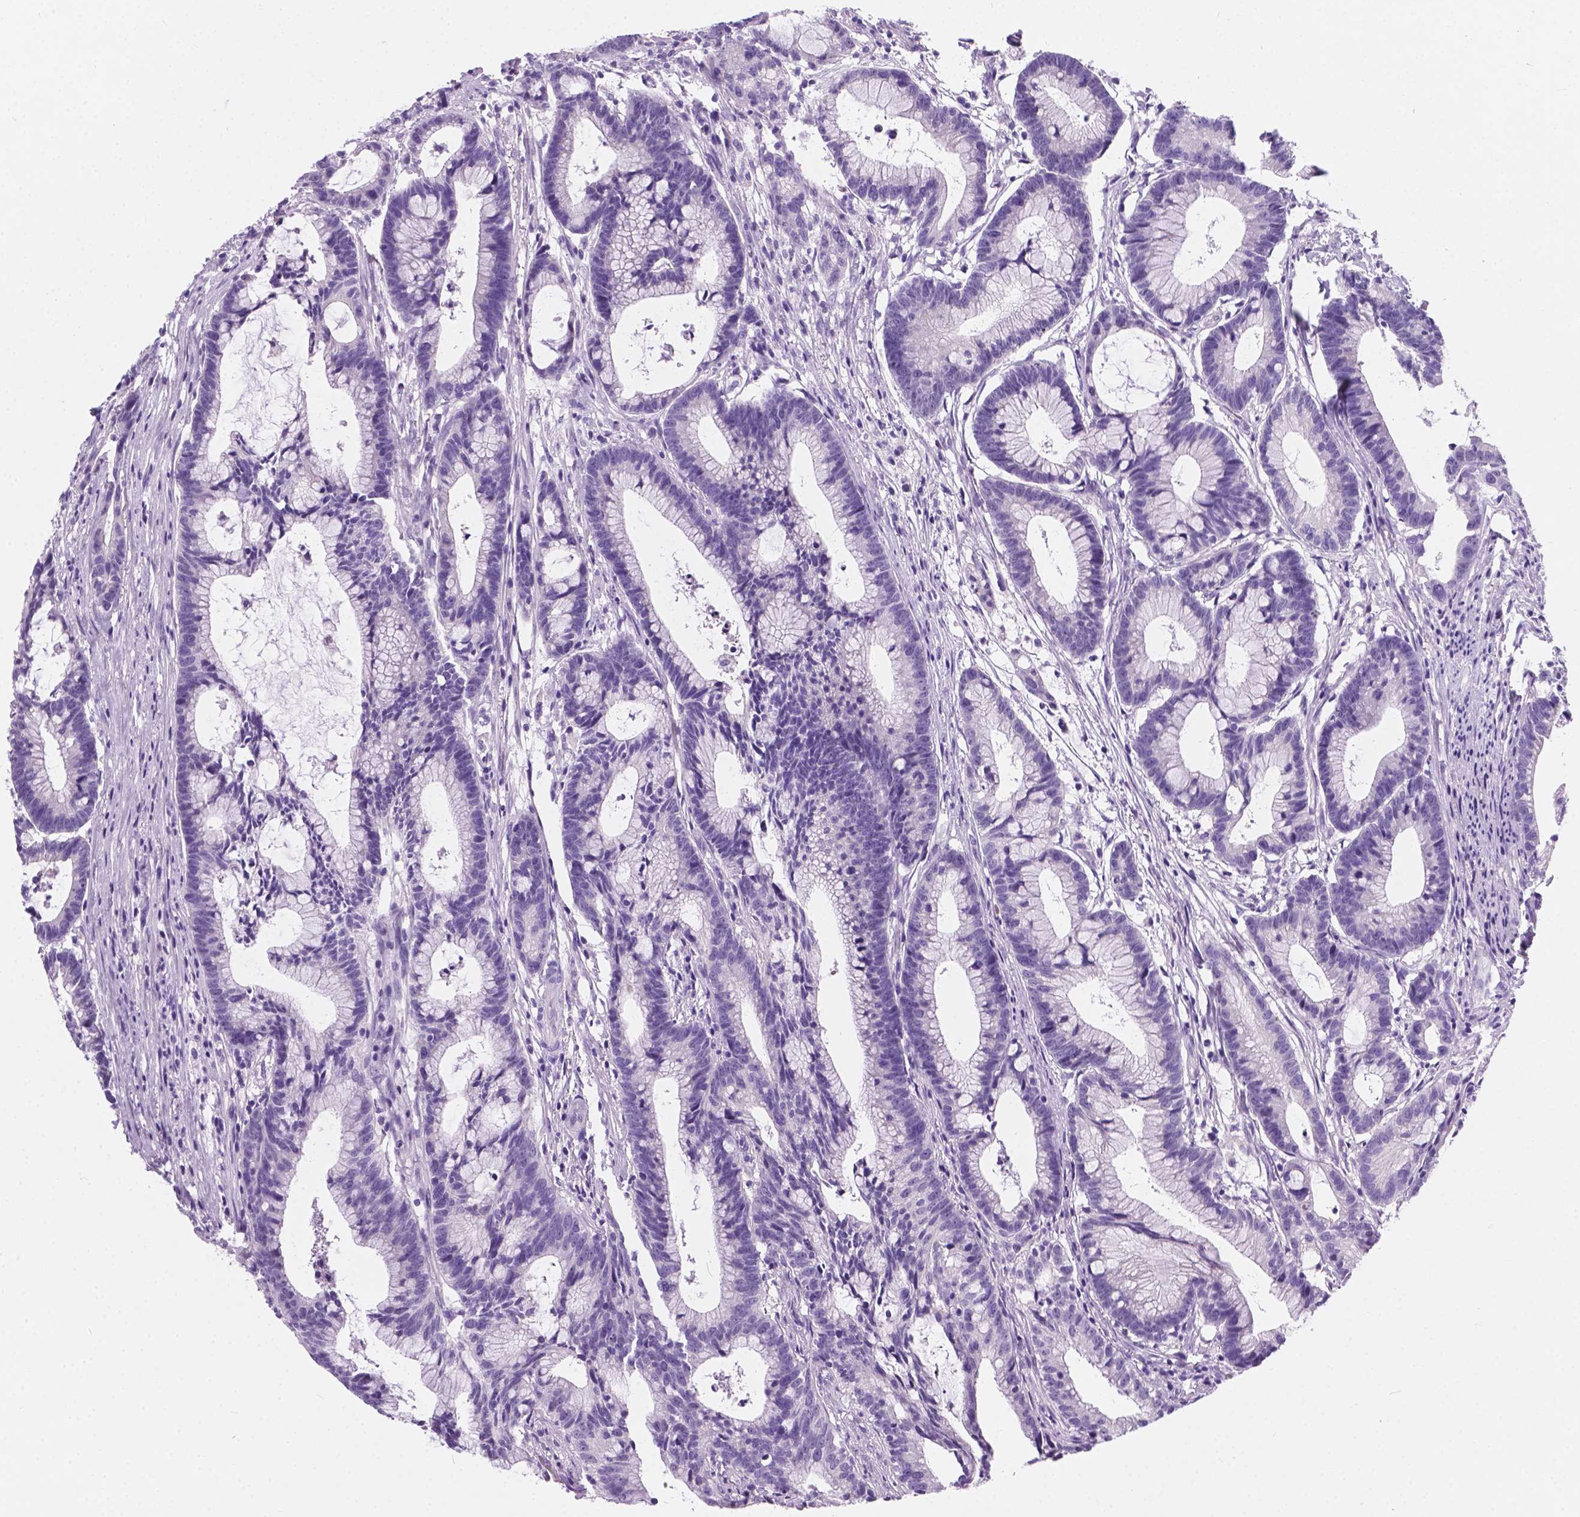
{"staining": {"intensity": "negative", "quantity": "none", "location": "none"}, "tissue": "colorectal cancer", "cell_type": "Tumor cells", "image_type": "cancer", "snomed": [{"axis": "morphology", "description": "Adenocarcinoma, NOS"}, {"axis": "topography", "description": "Colon"}], "caption": "The histopathology image reveals no staining of tumor cells in colorectal adenocarcinoma.", "gene": "ARMS2", "patient": {"sex": "female", "age": 78}}